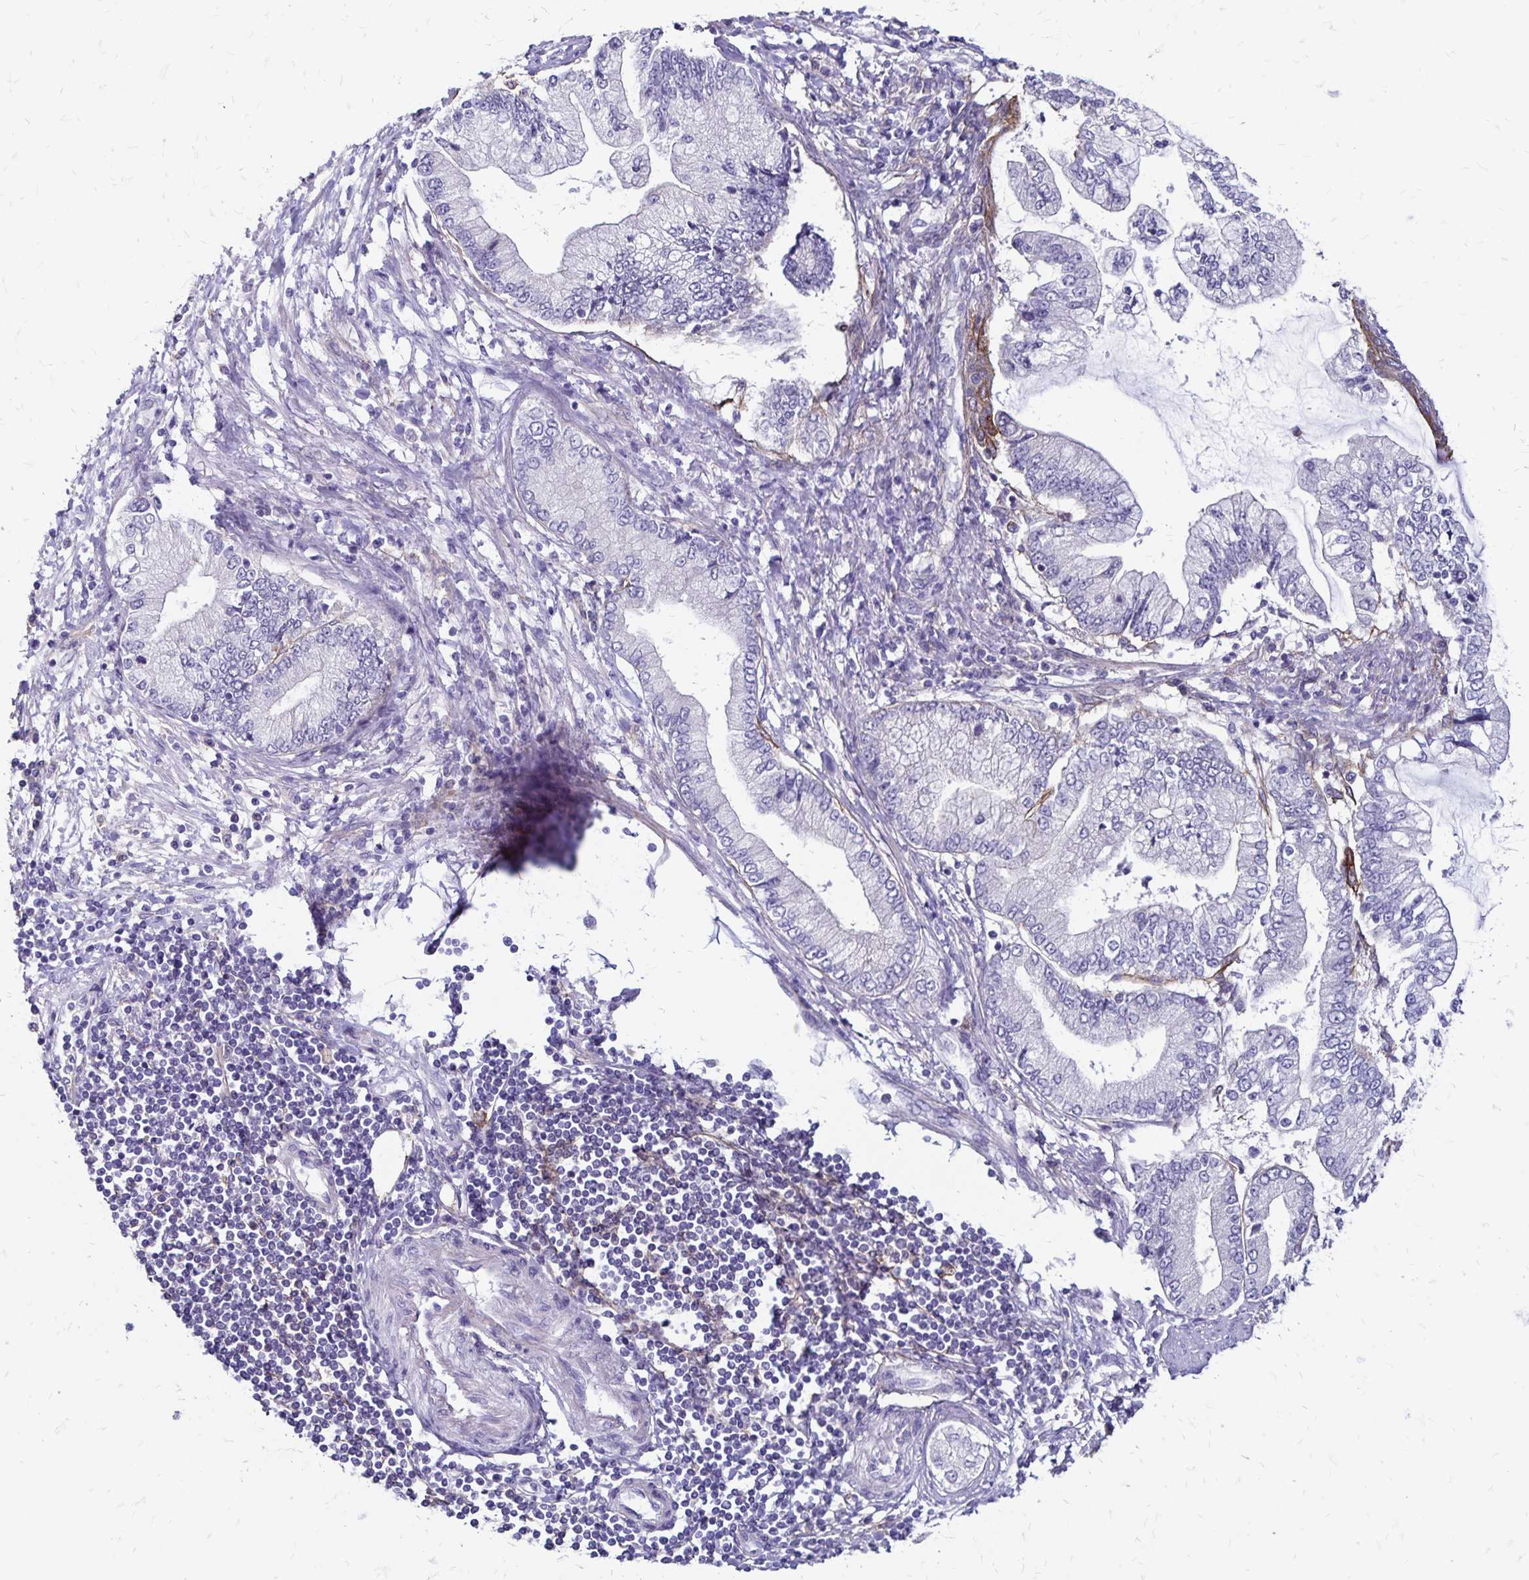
{"staining": {"intensity": "negative", "quantity": "none", "location": "none"}, "tissue": "stomach cancer", "cell_type": "Tumor cells", "image_type": "cancer", "snomed": [{"axis": "morphology", "description": "Adenocarcinoma, NOS"}, {"axis": "topography", "description": "Stomach, upper"}], "caption": "This is an IHC histopathology image of stomach cancer (adenocarcinoma). There is no staining in tumor cells.", "gene": "TNS3", "patient": {"sex": "female", "age": 74}}